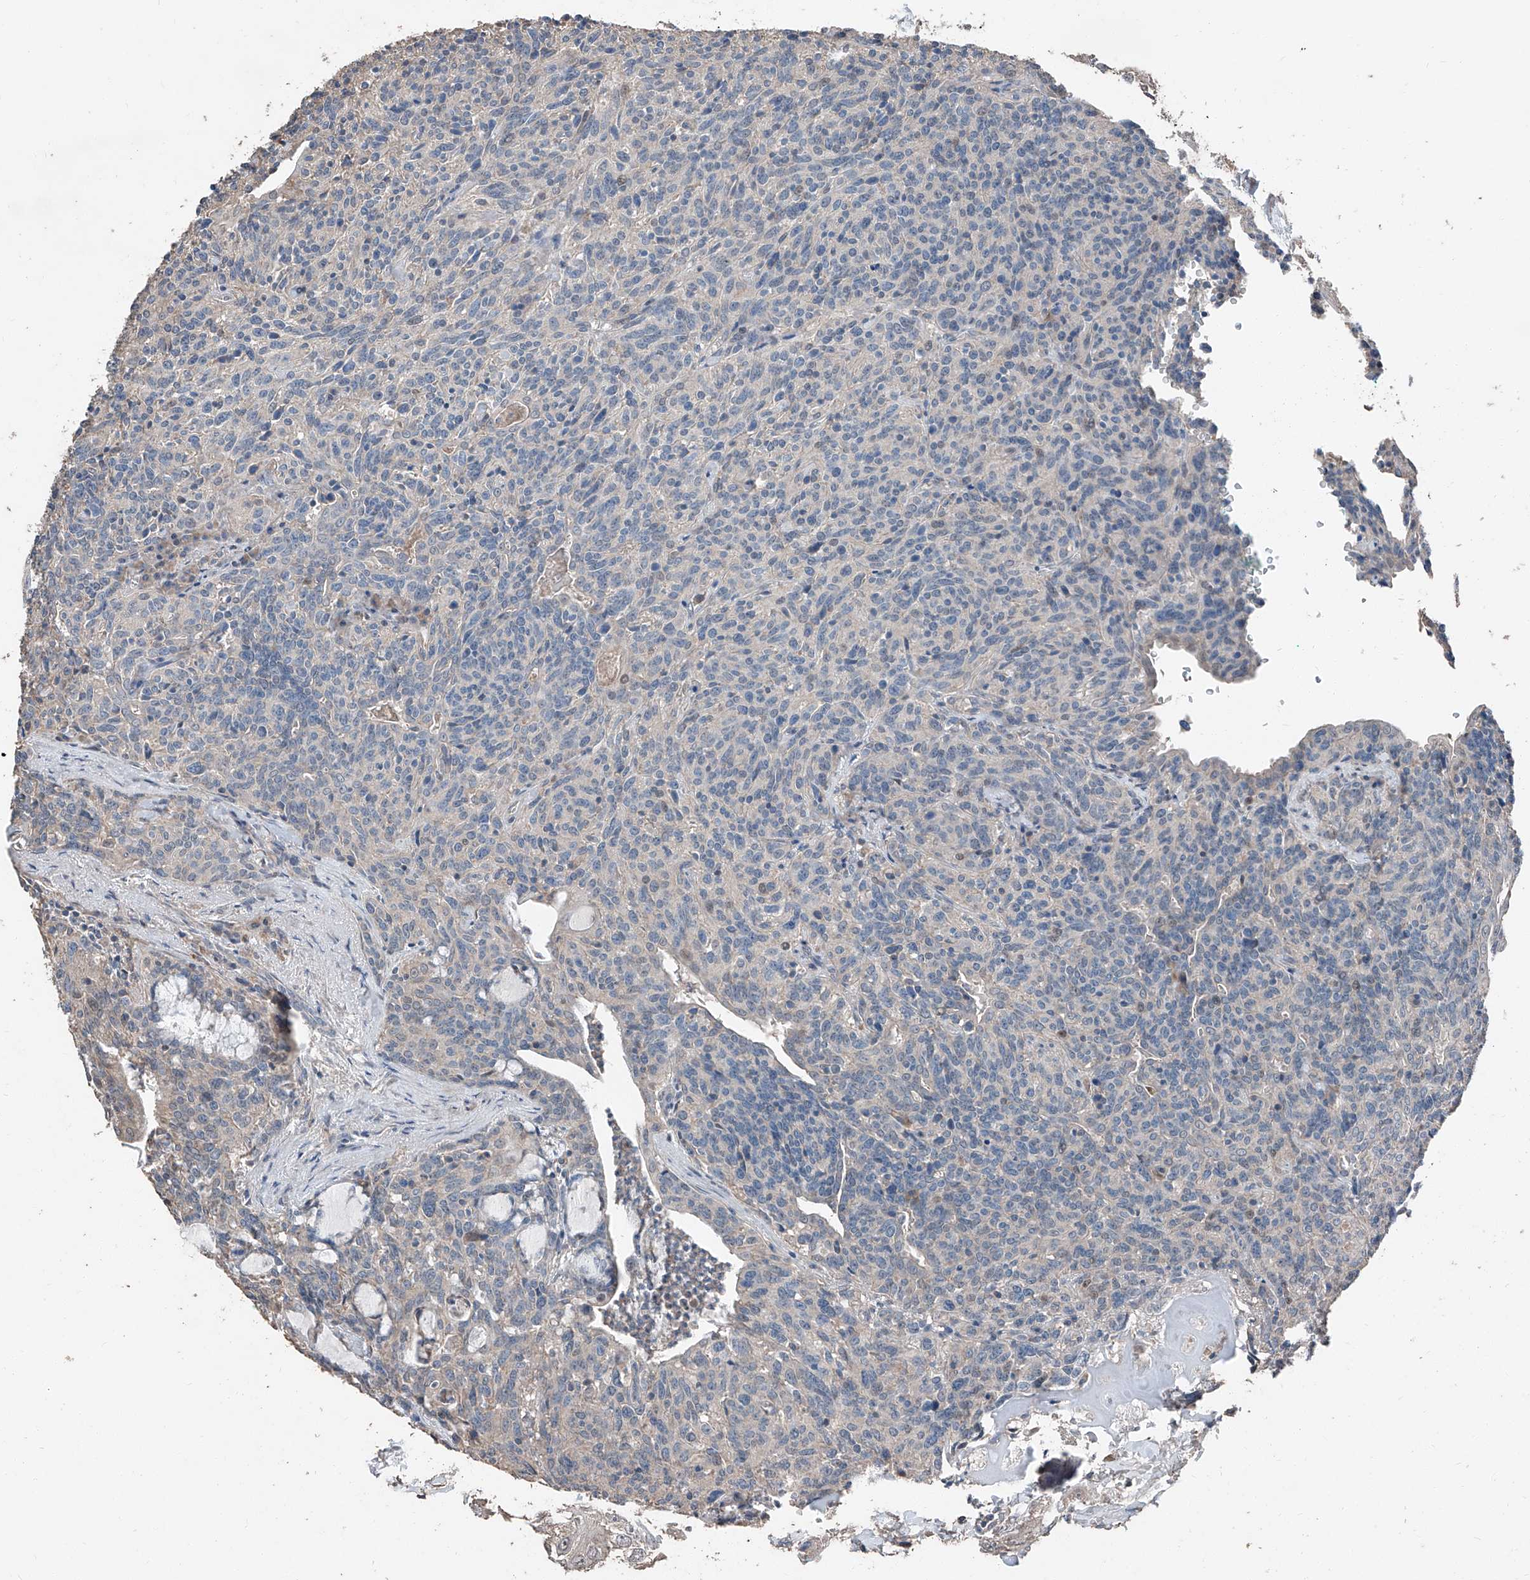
{"staining": {"intensity": "negative", "quantity": "none", "location": "none"}, "tissue": "carcinoid", "cell_type": "Tumor cells", "image_type": "cancer", "snomed": [{"axis": "morphology", "description": "Carcinoid, malignant, NOS"}, {"axis": "topography", "description": "Lung"}], "caption": "Tumor cells are negative for brown protein staining in carcinoid (malignant).", "gene": "MAMLD1", "patient": {"sex": "female", "age": 46}}